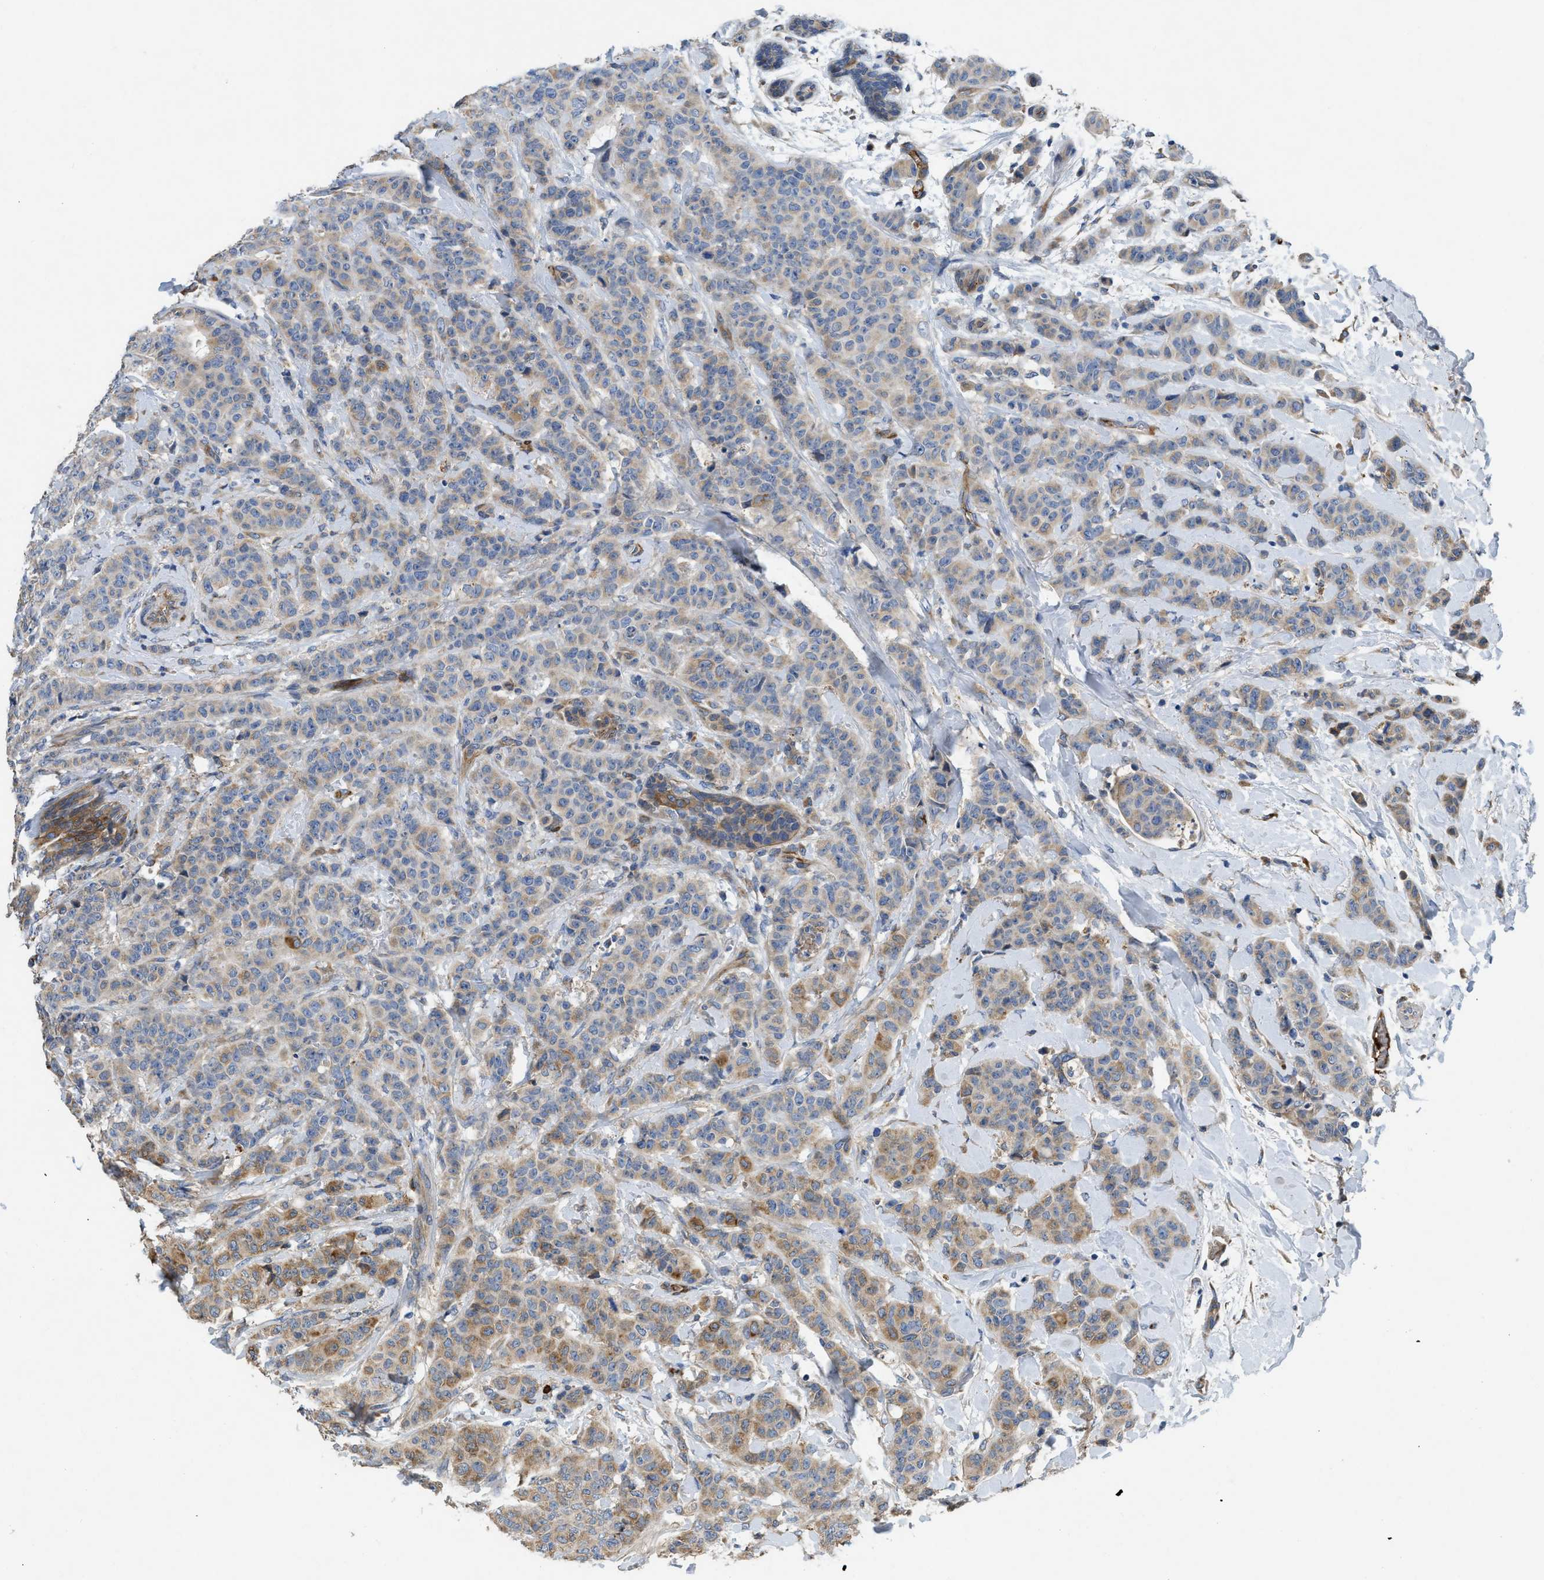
{"staining": {"intensity": "moderate", "quantity": "25%-75%", "location": "cytoplasmic/membranous"}, "tissue": "breast cancer", "cell_type": "Tumor cells", "image_type": "cancer", "snomed": [{"axis": "morphology", "description": "Normal tissue, NOS"}, {"axis": "morphology", "description": "Duct carcinoma"}, {"axis": "topography", "description": "Breast"}], "caption": "Infiltrating ductal carcinoma (breast) stained for a protein displays moderate cytoplasmic/membranous positivity in tumor cells. Nuclei are stained in blue.", "gene": "GGCX", "patient": {"sex": "female", "age": 40}}